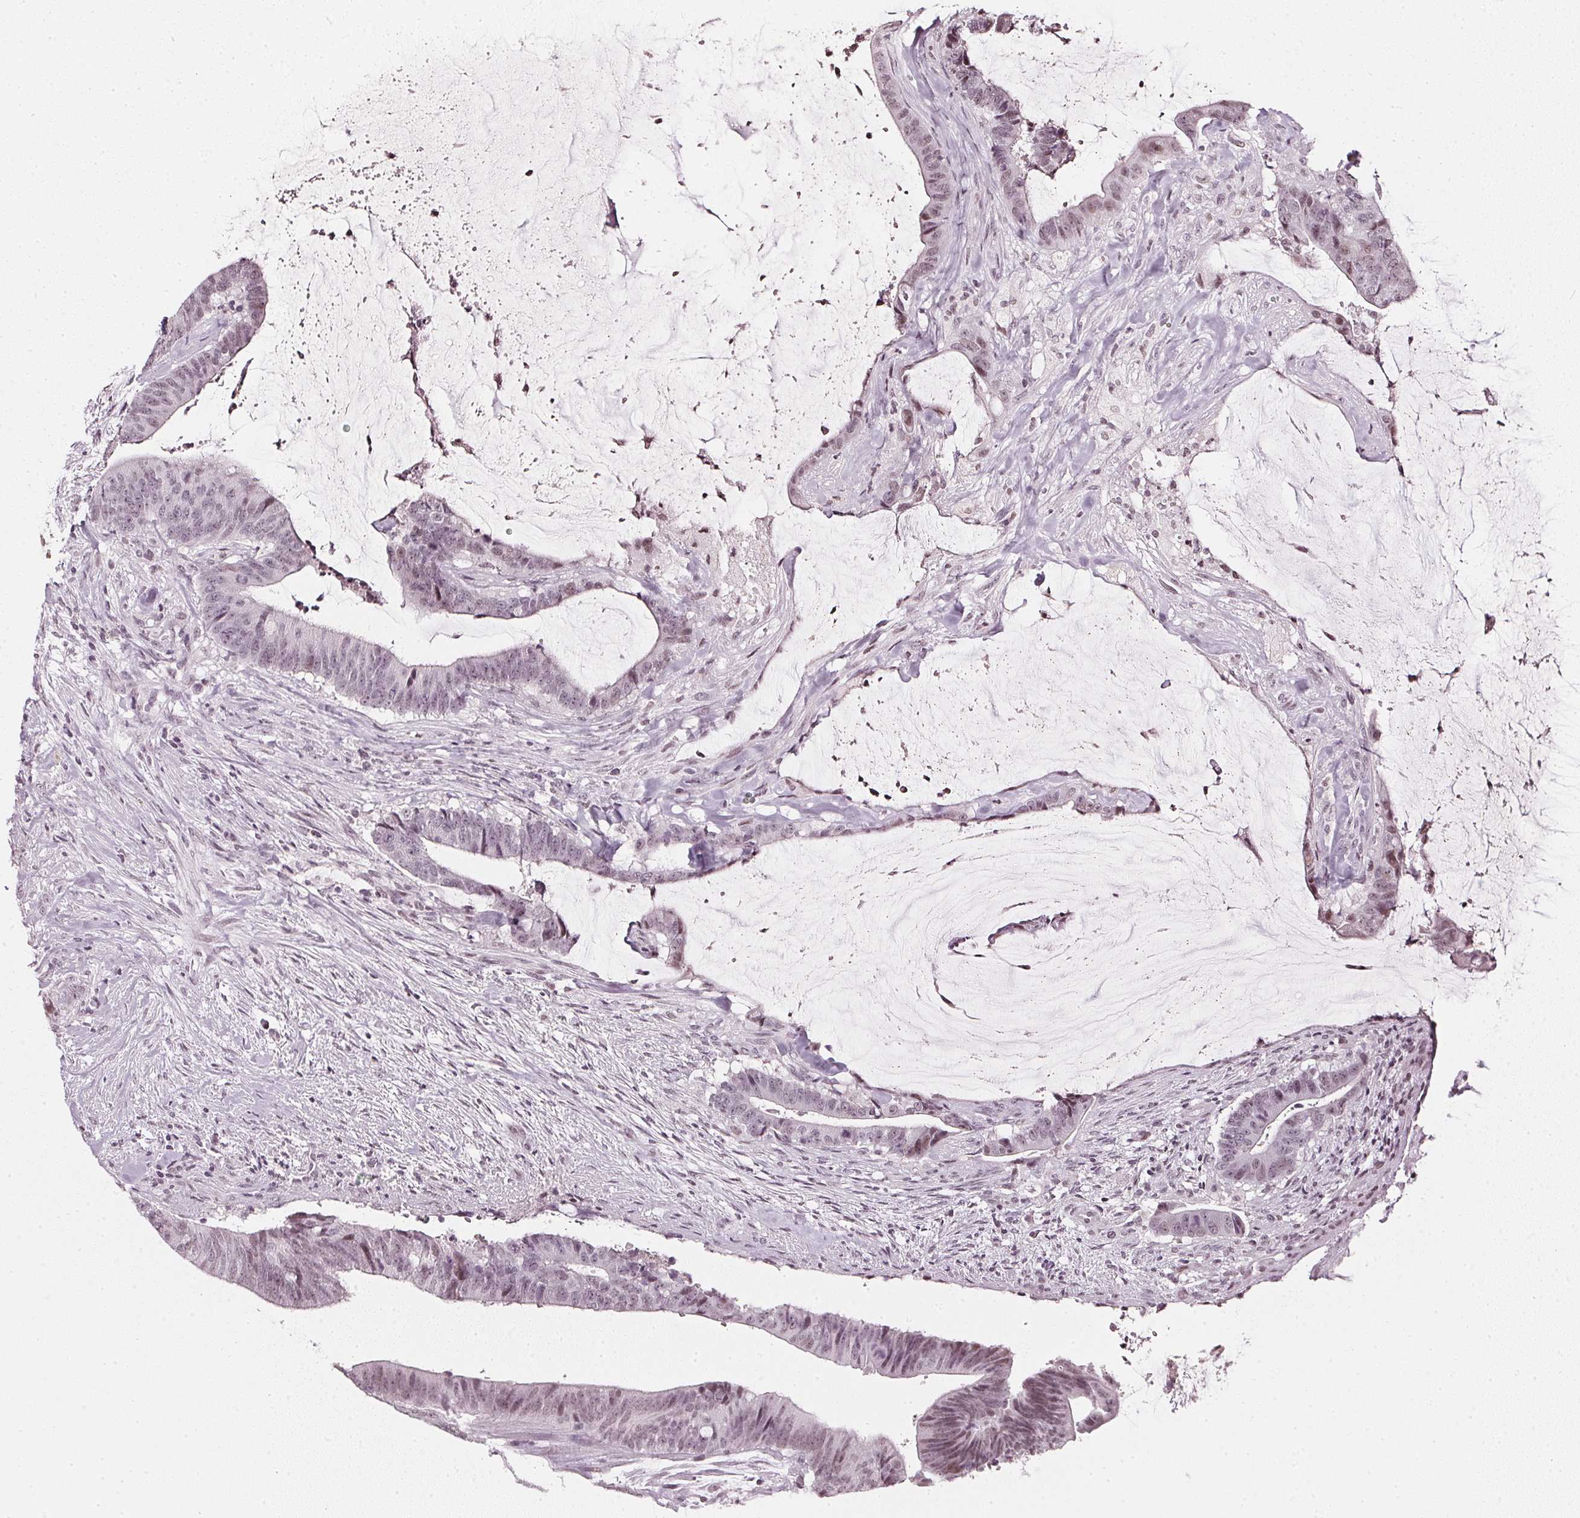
{"staining": {"intensity": "weak", "quantity": "<25%", "location": "nuclear"}, "tissue": "colorectal cancer", "cell_type": "Tumor cells", "image_type": "cancer", "snomed": [{"axis": "morphology", "description": "Adenocarcinoma, NOS"}, {"axis": "topography", "description": "Colon"}], "caption": "DAB immunohistochemical staining of colorectal cancer demonstrates no significant staining in tumor cells.", "gene": "DNAJC6", "patient": {"sex": "female", "age": 43}}